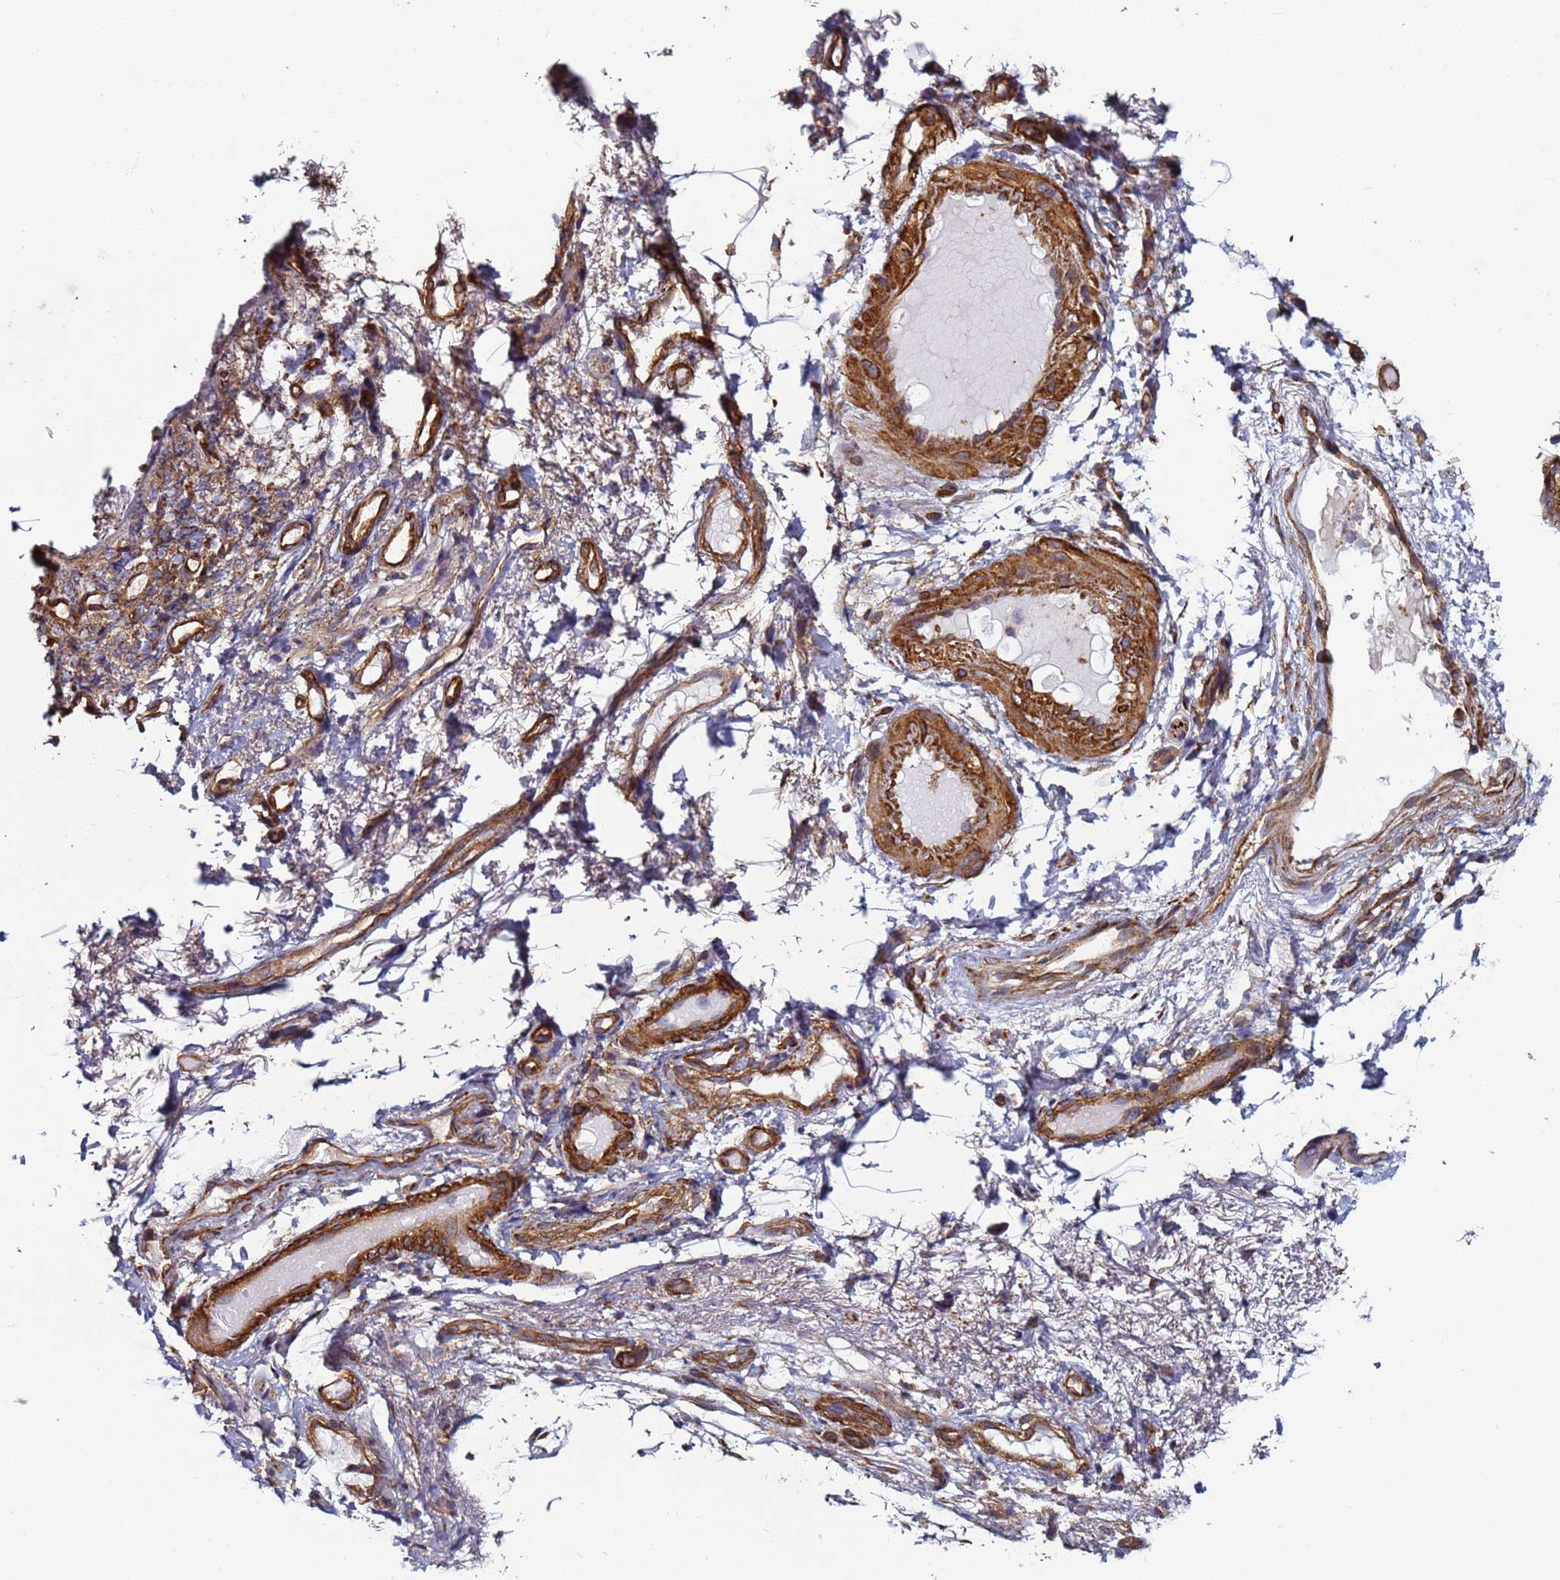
{"staining": {"intensity": "moderate", "quantity": "25%-75%", "location": "cytoplasmic/membranous"}, "tissue": "adipose tissue", "cell_type": "Adipocytes", "image_type": "normal", "snomed": [{"axis": "morphology", "description": "Normal tissue, NOS"}, {"axis": "morphology", "description": "Basal cell carcinoma"}, {"axis": "topography", "description": "Cartilage tissue"}, {"axis": "topography", "description": "Nasopharynx"}, {"axis": "topography", "description": "Oral tissue"}], "caption": "A high-resolution photomicrograph shows immunohistochemistry staining of normal adipose tissue, which displays moderate cytoplasmic/membranous expression in approximately 25%-75% of adipocytes.", "gene": "ZBTB39", "patient": {"sex": "female", "age": 77}}